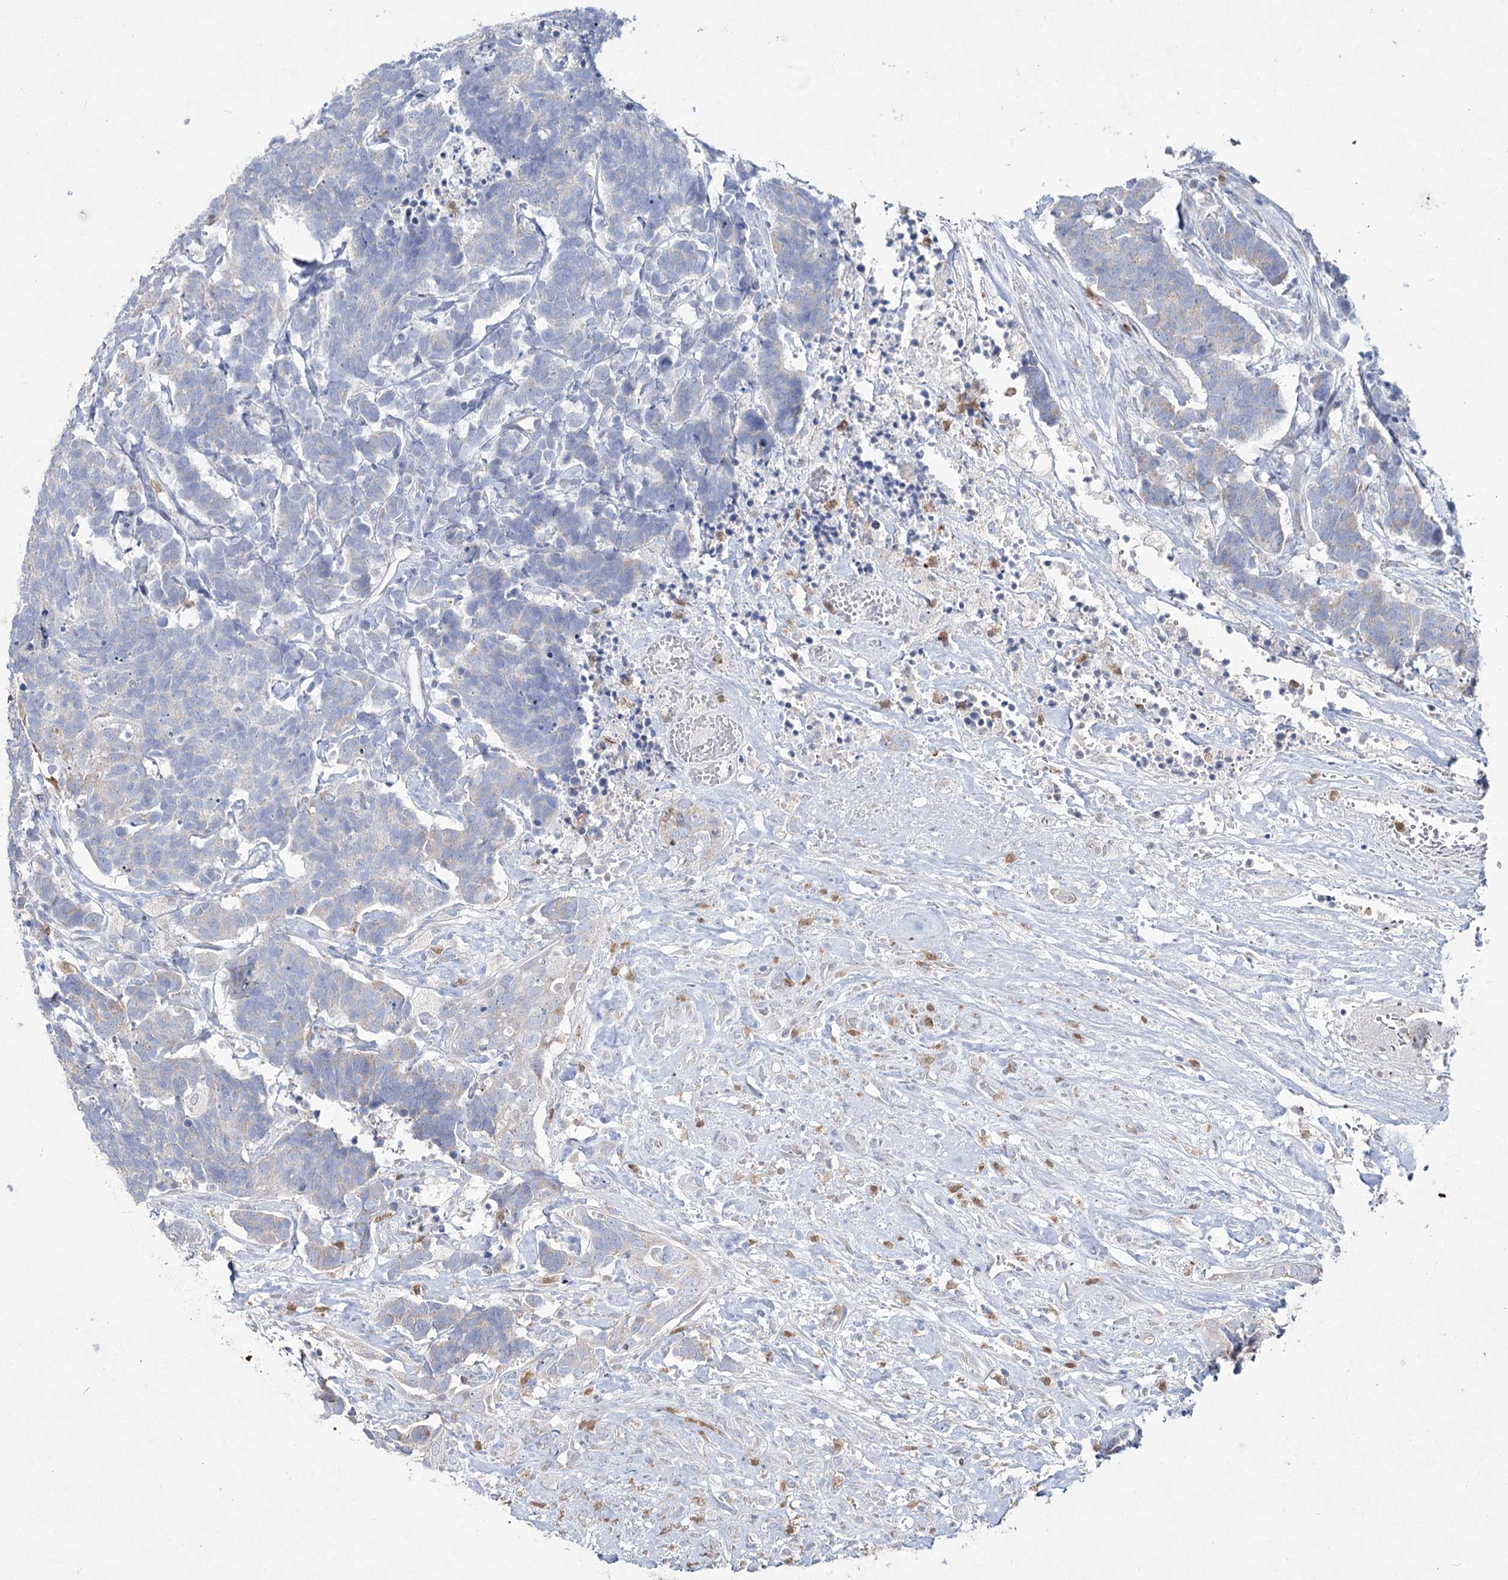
{"staining": {"intensity": "negative", "quantity": "none", "location": "none"}, "tissue": "carcinoid", "cell_type": "Tumor cells", "image_type": "cancer", "snomed": [{"axis": "morphology", "description": "Carcinoma, NOS"}, {"axis": "morphology", "description": "Carcinoid, malignant, NOS"}, {"axis": "topography", "description": "Urinary bladder"}], "caption": "High power microscopy micrograph of an immunohistochemistry micrograph of carcinoid, revealing no significant staining in tumor cells.", "gene": "NIPAL4", "patient": {"sex": "male", "age": 57}}